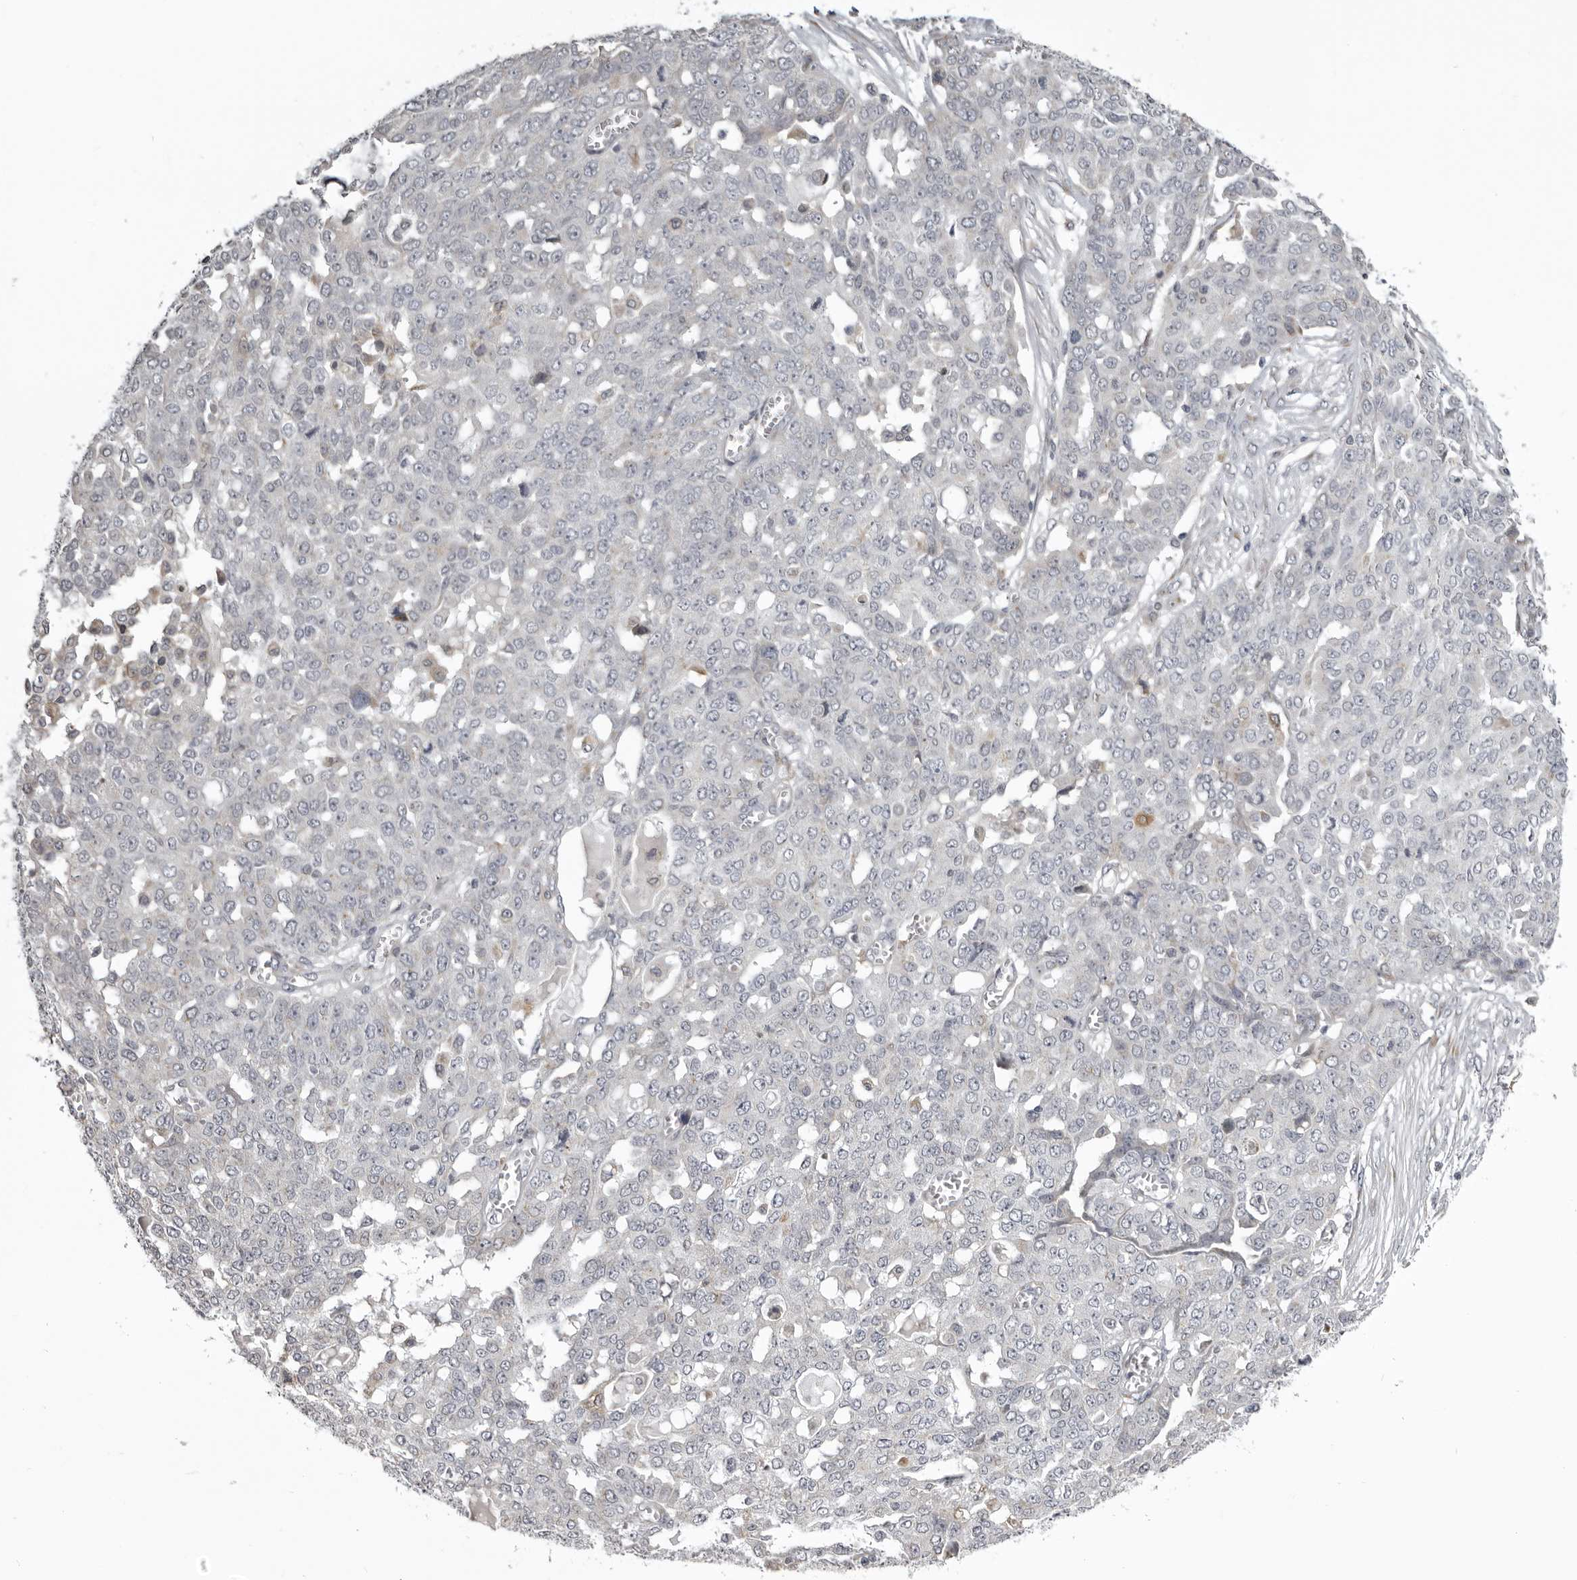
{"staining": {"intensity": "negative", "quantity": "none", "location": "none"}, "tissue": "ovarian cancer", "cell_type": "Tumor cells", "image_type": "cancer", "snomed": [{"axis": "morphology", "description": "Cystadenocarcinoma, serous, NOS"}, {"axis": "topography", "description": "Soft tissue"}, {"axis": "topography", "description": "Ovary"}], "caption": "This is a photomicrograph of IHC staining of serous cystadenocarcinoma (ovarian), which shows no staining in tumor cells. (DAB immunohistochemistry with hematoxylin counter stain).", "gene": "NCEH1", "patient": {"sex": "female", "age": 57}}